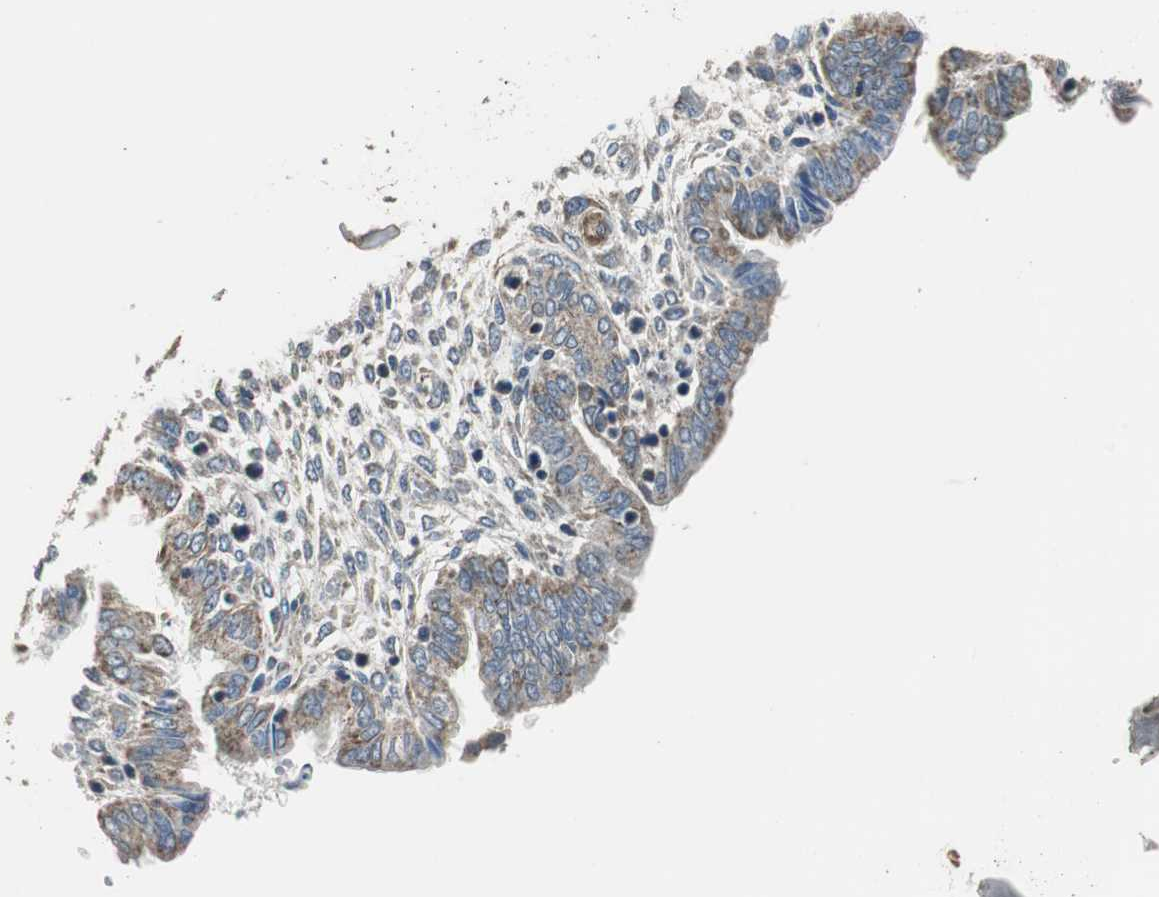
{"staining": {"intensity": "weak", "quantity": "25%-75%", "location": "cytoplasmic/membranous"}, "tissue": "endometrium", "cell_type": "Cells in endometrial stroma", "image_type": "normal", "snomed": [{"axis": "morphology", "description": "Normal tissue, NOS"}, {"axis": "topography", "description": "Endometrium"}], "caption": "Brown immunohistochemical staining in benign endometrium shows weak cytoplasmic/membranous expression in about 25%-75% of cells in endometrial stroma.", "gene": "MSTO1", "patient": {"sex": "female", "age": 33}}